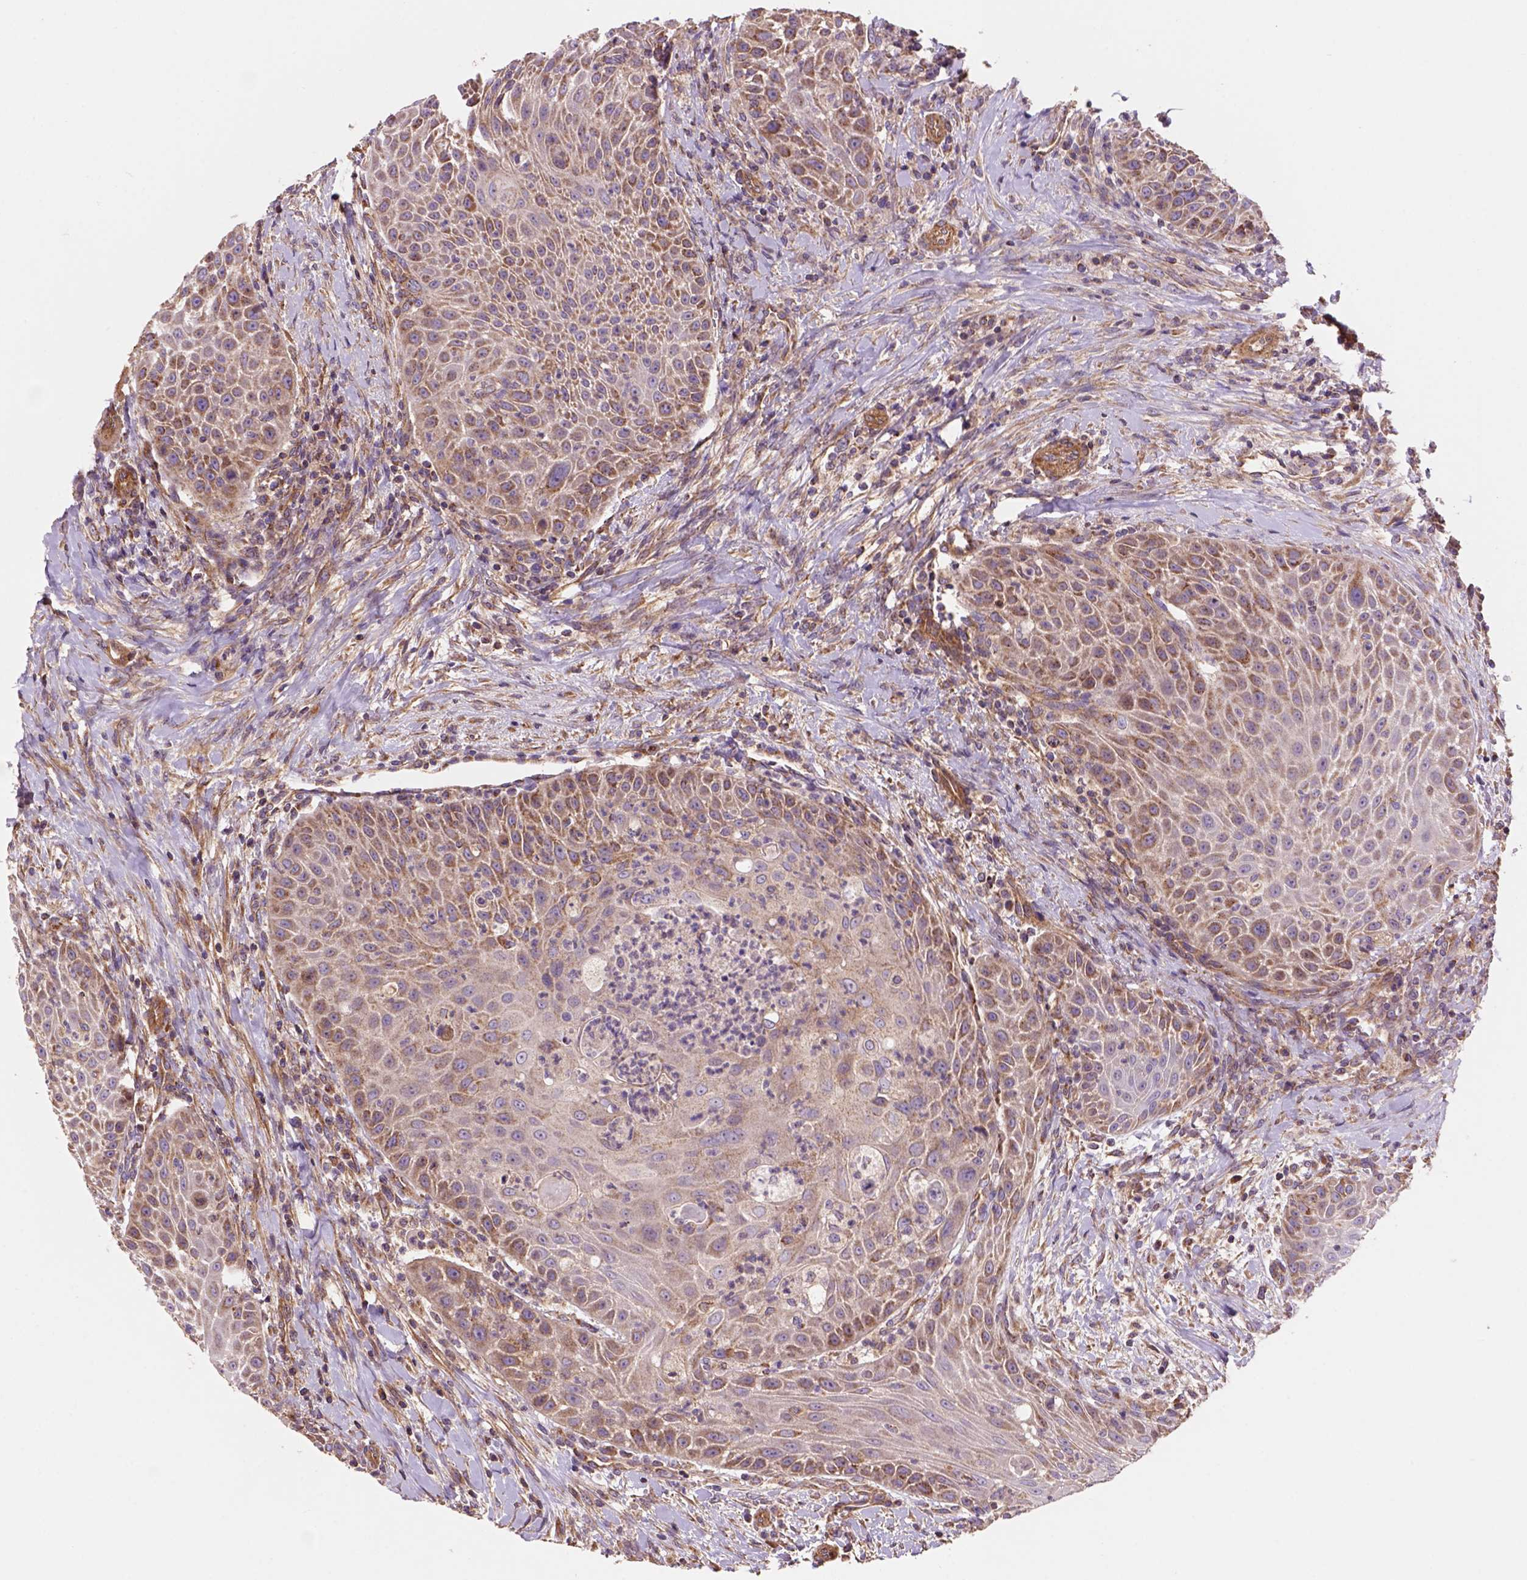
{"staining": {"intensity": "moderate", "quantity": "<25%", "location": "cytoplasmic/membranous"}, "tissue": "head and neck cancer", "cell_type": "Tumor cells", "image_type": "cancer", "snomed": [{"axis": "morphology", "description": "Squamous cell carcinoma, NOS"}, {"axis": "topography", "description": "Head-Neck"}], "caption": "Immunohistochemical staining of human squamous cell carcinoma (head and neck) exhibits moderate cytoplasmic/membranous protein positivity in approximately <25% of tumor cells.", "gene": "WARS2", "patient": {"sex": "male", "age": 69}}